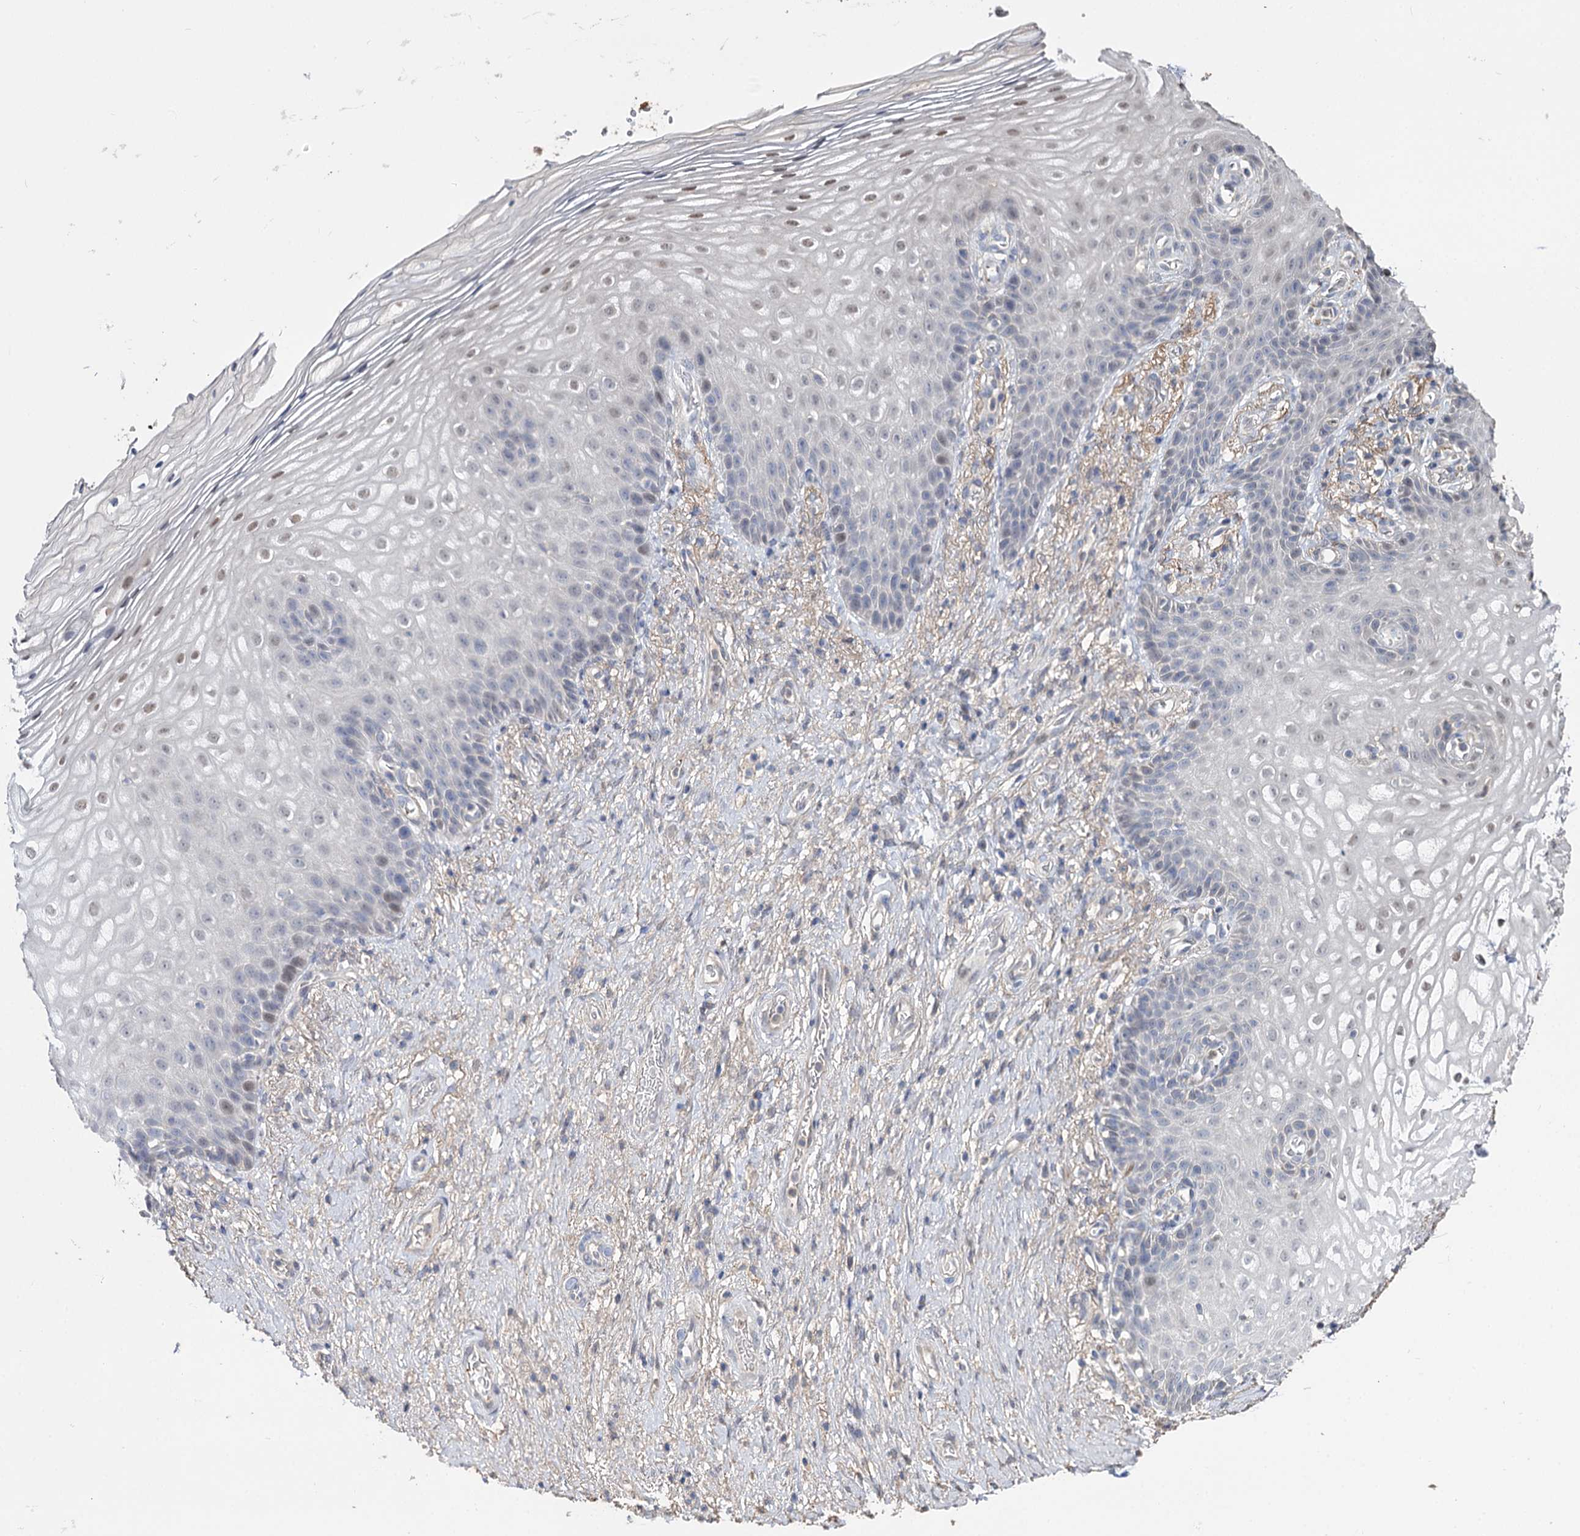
{"staining": {"intensity": "weak", "quantity": "<25%", "location": "nuclear"}, "tissue": "vagina", "cell_type": "Squamous epithelial cells", "image_type": "normal", "snomed": [{"axis": "morphology", "description": "Normal tissue, NOS"}, {"axis": "topography", "description": "Vagina"}], "caption": "Histopathology image shows no significant protein staining in squamous epithelial cells of benign vagina.", "gene": "DNAH6", "patient": {"sex": "female", "age": 60}}